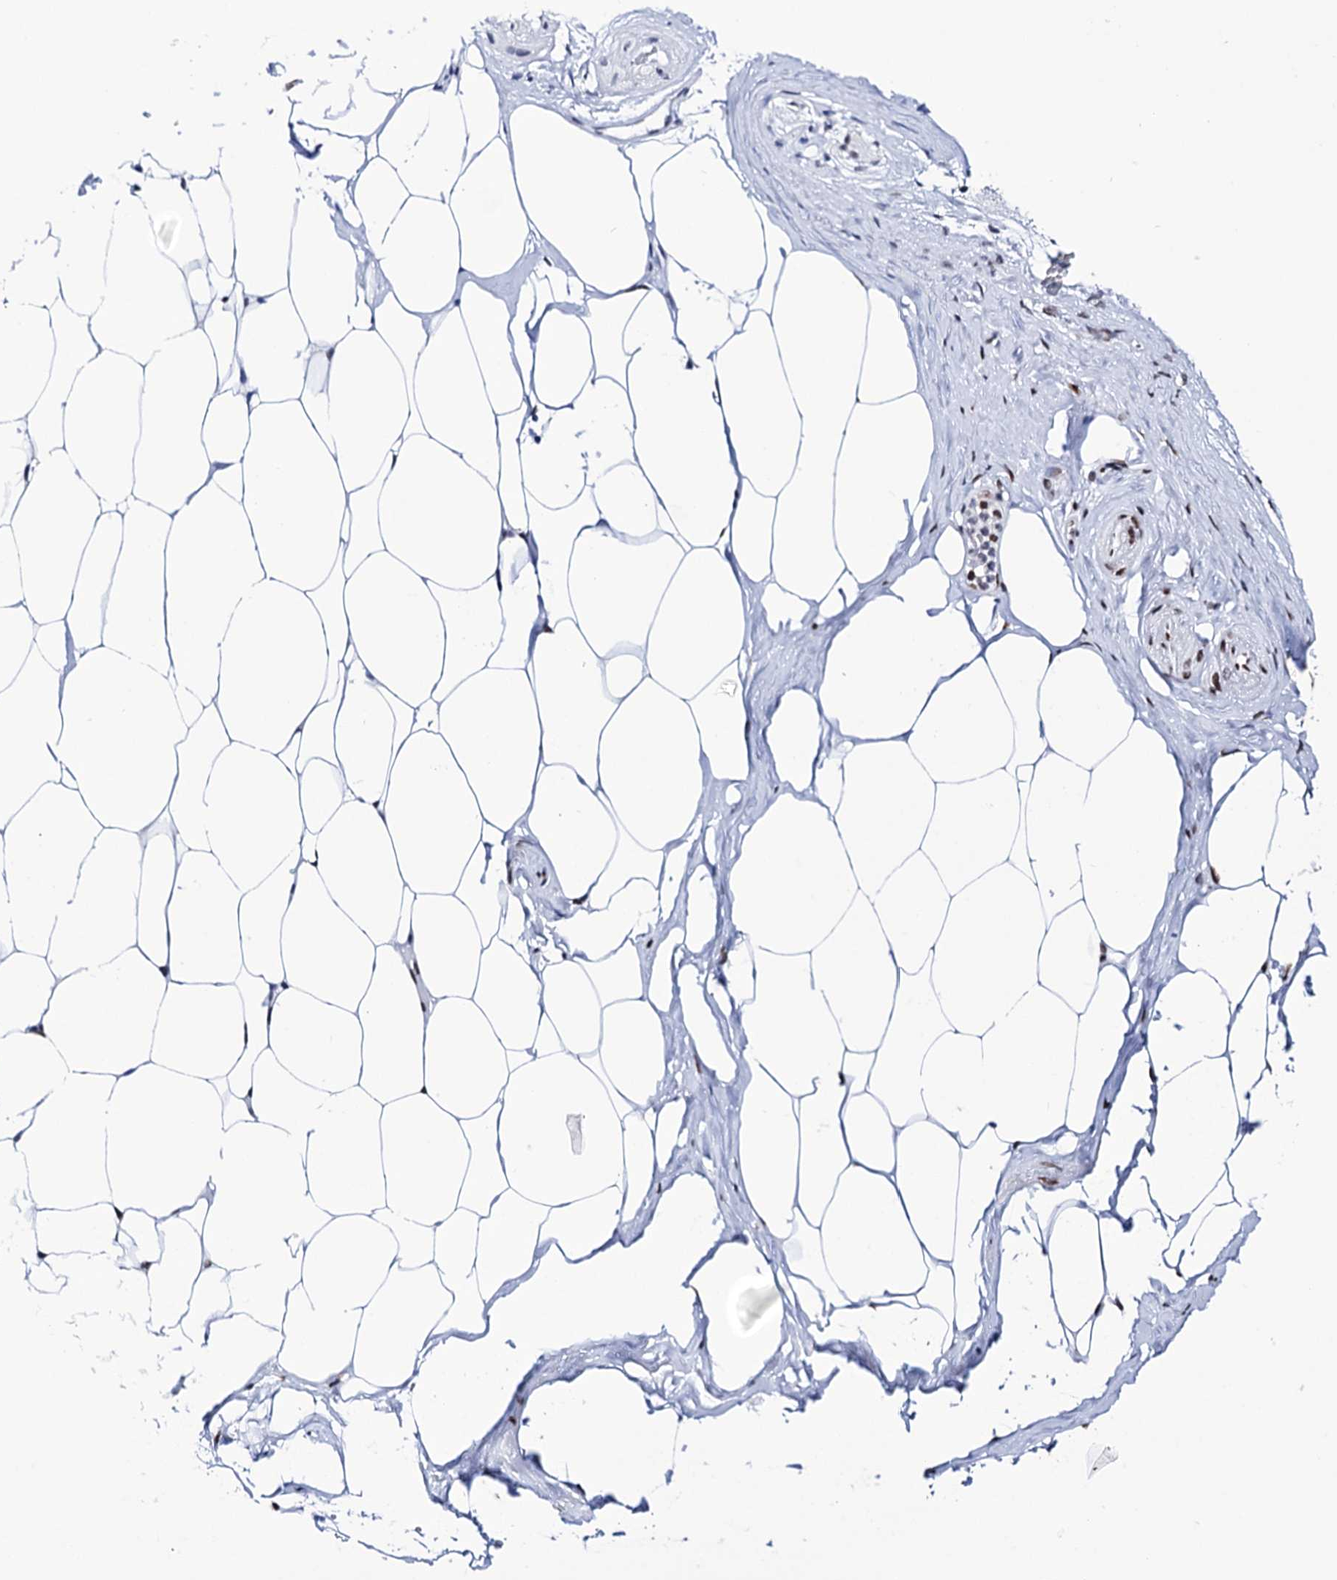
{"staining": {"intensity": "negative", "quantity": "none", "location": "none"}, "tissue": "adipose tissue", "cell_type": "Adipocytes", "image_type": "normal", "snomed": [{"axis": "morphology", "description": "Normal tissue, NOS"}, {"axis": "morphology", "description": "Adenocarcinoma, Low grade"}, {"axis": "topography", "description": "Prostate"}, {"axis": "topography", "description": "Peripheral nerve tissue"}], "caption": "Immunohistochemistry of benign human adipose tissue exhibits no positivity in adipocytes.", "gene": "MATR3", "patient": {"sex": "male", "age": 63}}